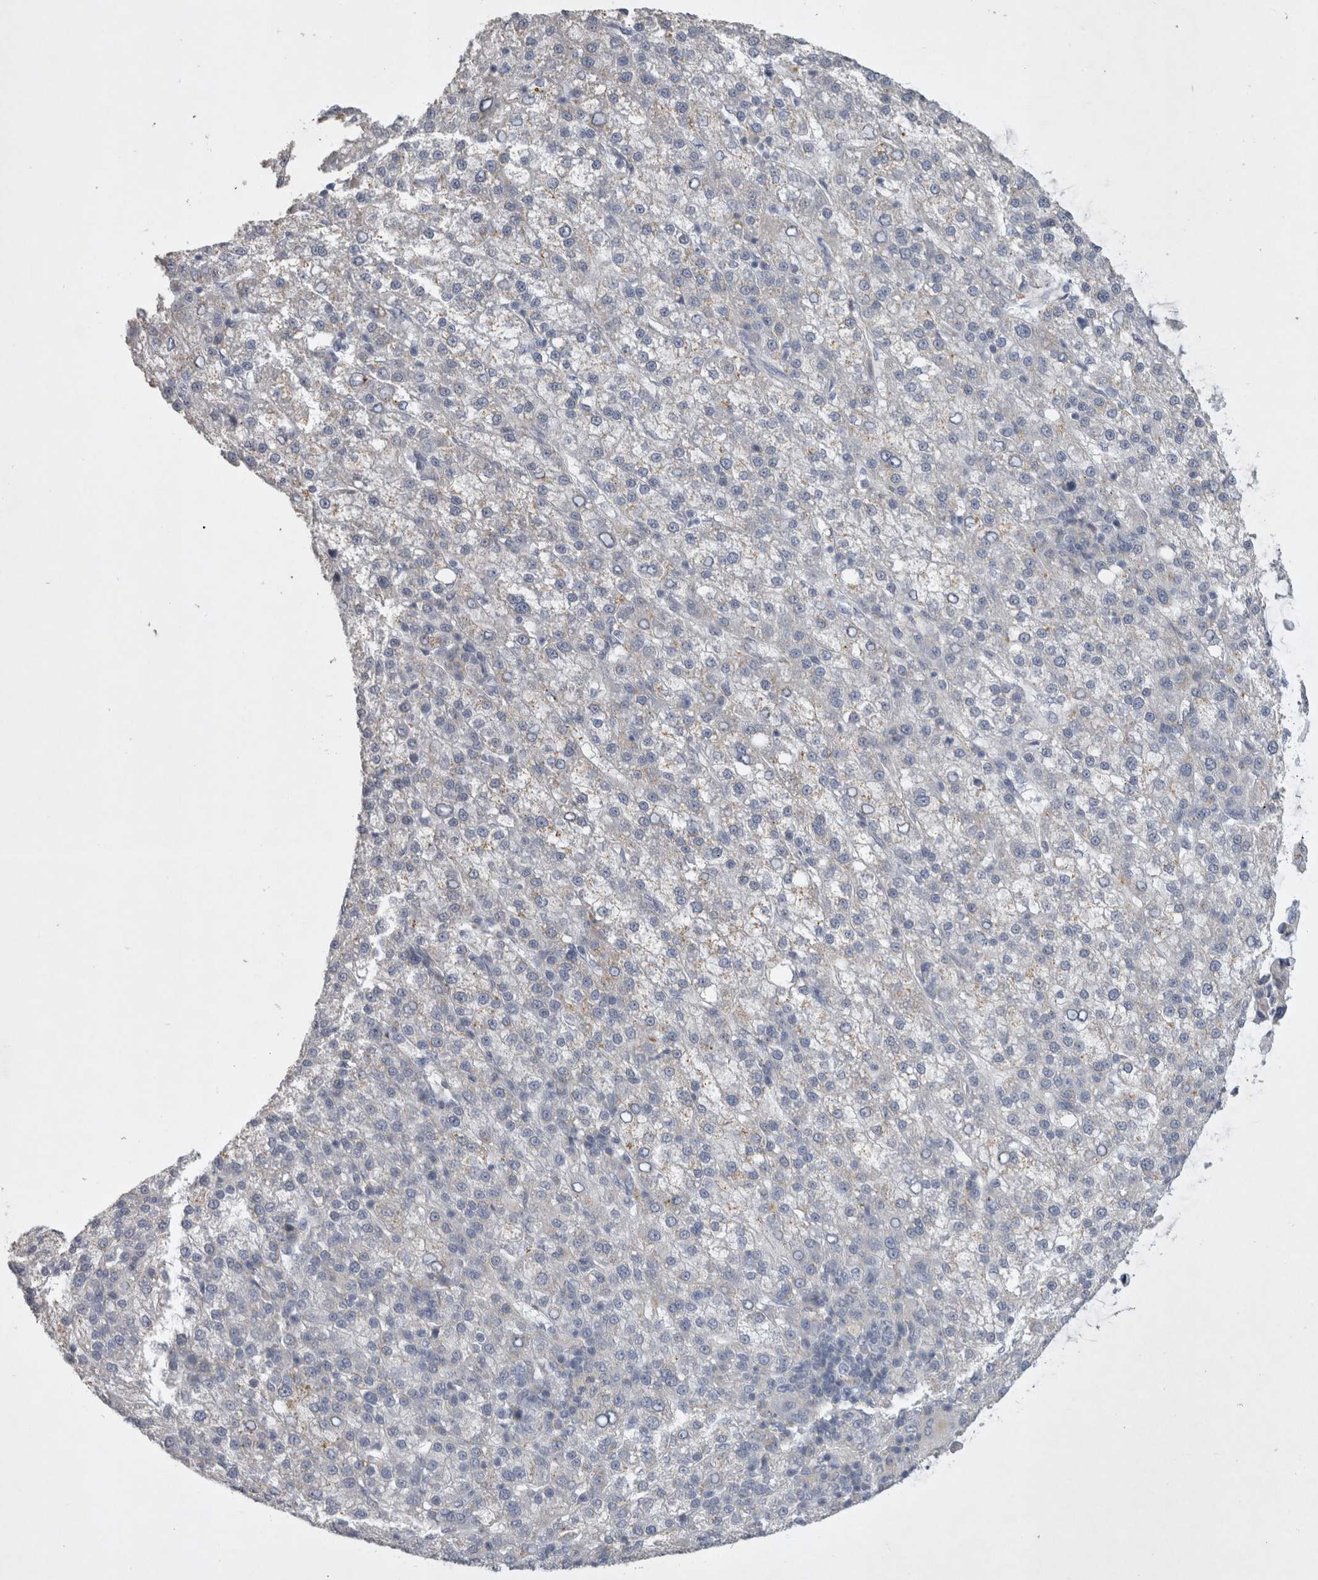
{"staining": {"intensity": "negative", "quantity": "none", "location": "none"}, "tissue": "liver cancer", "cell_type": "Tumor cells", "image_type": "cancer", "snomed": [{"axis": "morphology", "description": "Carcinoma, Hepatocellular, NOS"}, {"axis": "topography", "description": "Liver"}], "caption": "Tumor cells are negative for protein expression in human liver cancer. The staining was performed using DAB (3,3'-diaminobenzidine) to visualize the protein expression in brown, while the nuclei were stained in blue with hematoxylin (Magnification: 20x).", "gene": "STRADB", "patient": {"sex": "female", "age": 58}}